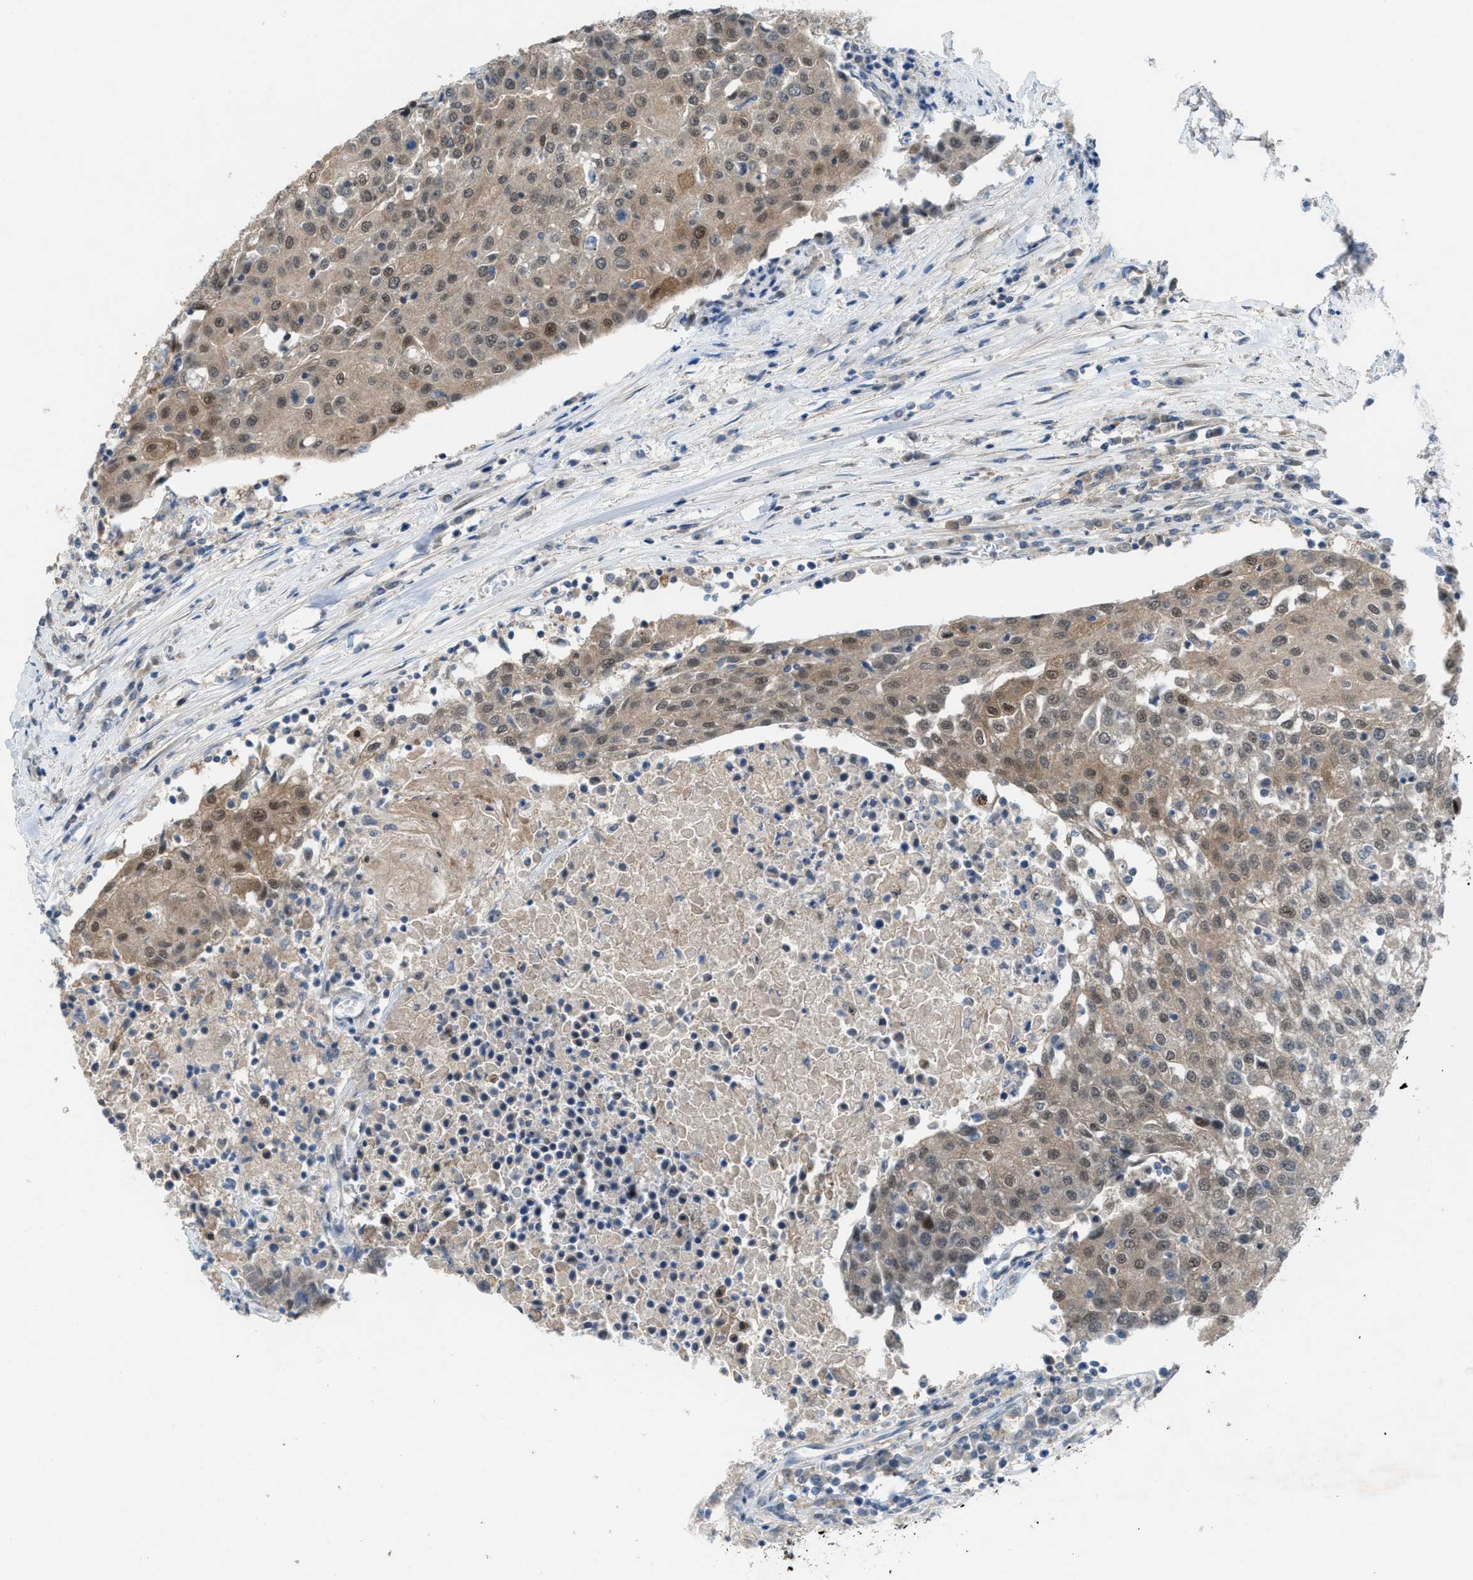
{"staining": {"intensity": "weak", "quantity": ">75%", "location": "cytoplasmic/membranous"}, "tissue": "urothelial cancer", "cell_type": "Tumor cells", "image_type": "cancer", "snomed": [{"axis": "morphology", "description": "Urothelial carcinoma, High grade"}, {"axis": "topography", "description": "Urinary bladder"}], "caption": "Immunohistochemistry (IHC) photomicrograph of urothelial cancer stained for a protein (brown), which exhibits low levels of weak cytoplasmic/membranous staining in approximately >75% of tumor cells.", "gene": "PLAA", "patient": {"sex": "female", "age": 85}}